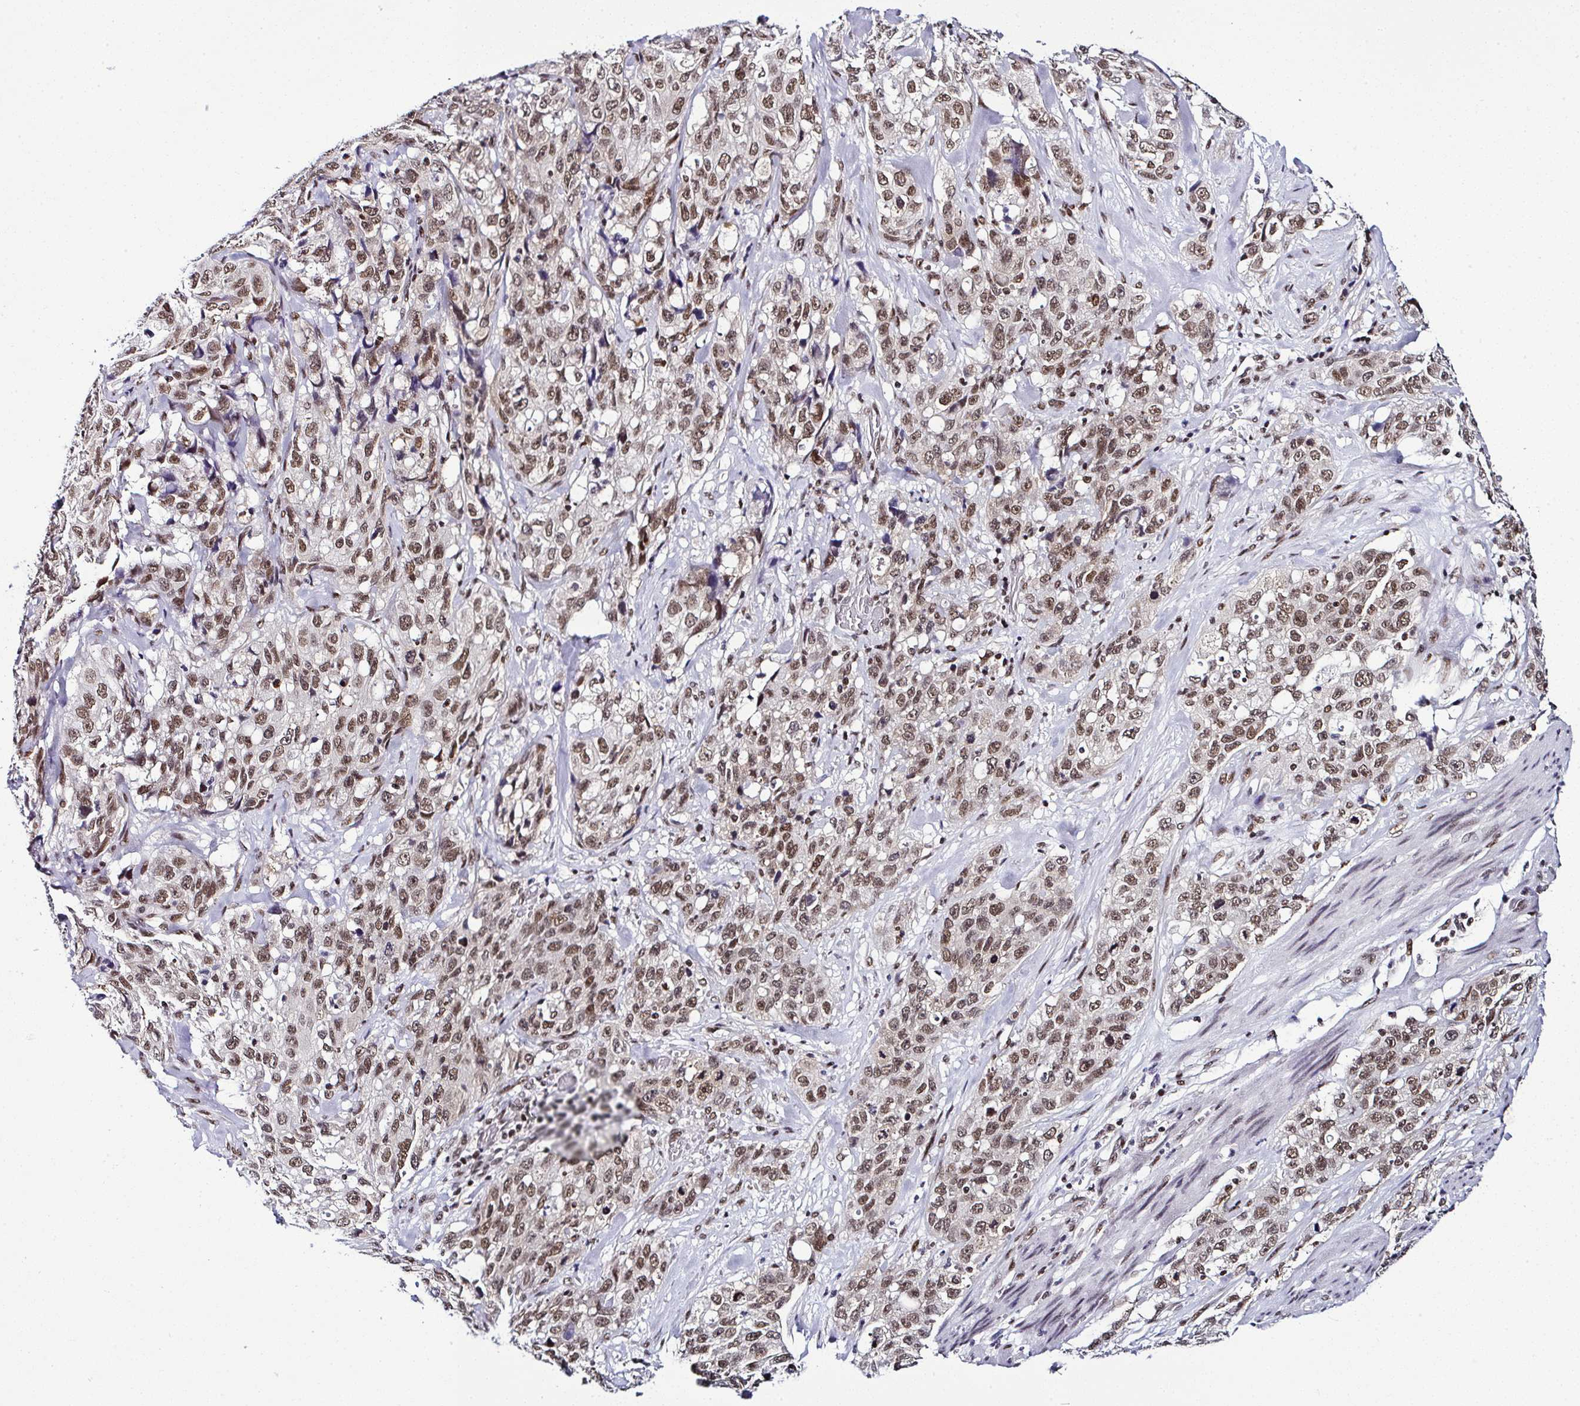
{"staining": {"intensity": "moderate", "quantity": ">75%", "location": "nuclear"}, "tissue": "stomach cancer", "cell_type": "Tumor cells", "image_type": "cancer", "snomed": [{"axis": "morphology", "description": "Adenocarcinoma, NOS"}, {"axis": "topography", "description": "Stomach"}], "caption": "Protein staining of stomach cancer tissue reveals moderate nuclear expression in about >75% of tumor cells. (DAB (3,3'-diaminobenzidine) = brown stain, brightfield microscopy at high magnification).", "gene": "DR1", "patient": {"sex": "male", "age": 48}}